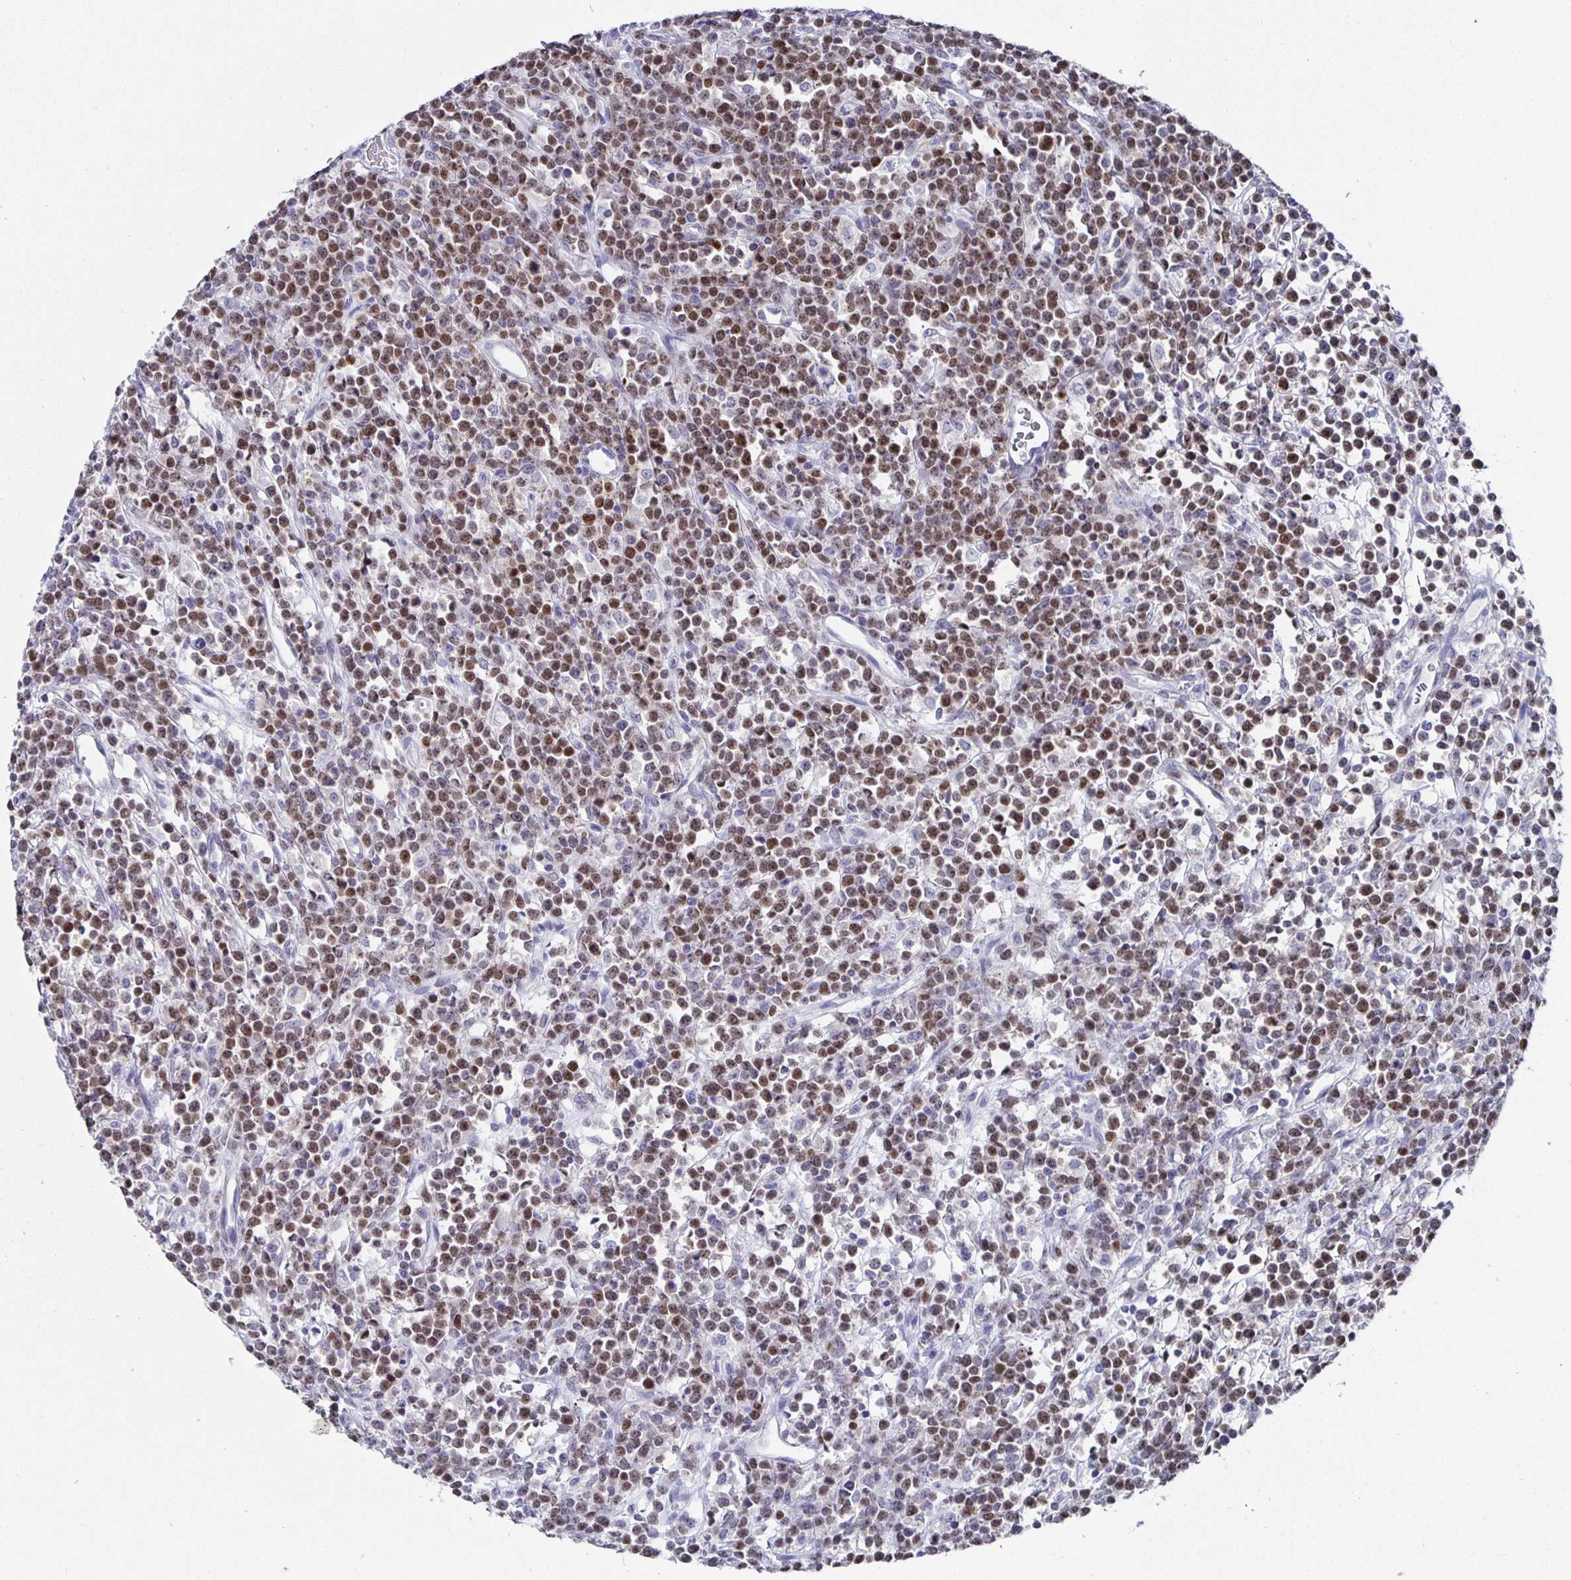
{"staining": {"intensity": "moderate", "quantity": ">75%", "location": "nuclear"}, "tissue": "lymphoma", "cell_type": "Tumor cells", "image_type": "cancer", "snomed": [{"axis": "morphology", "description": "Malignant lymphoma, non-Hodgkin's type, High grade"}, {"axis": "topography", "description": "Ovary"}], "caption": "IHC staining of lymphoma, which displays medium levels of moderate nuclear staining in about >75% of tumor cells indicating moderate nuclear protein staining. The staining was performed using DAB (brown) for protein detection and nuclei were counterstained in hematoxylin (blue).", "gene": "RUNX2", "patient": {"sex": "female", "age": 56}}